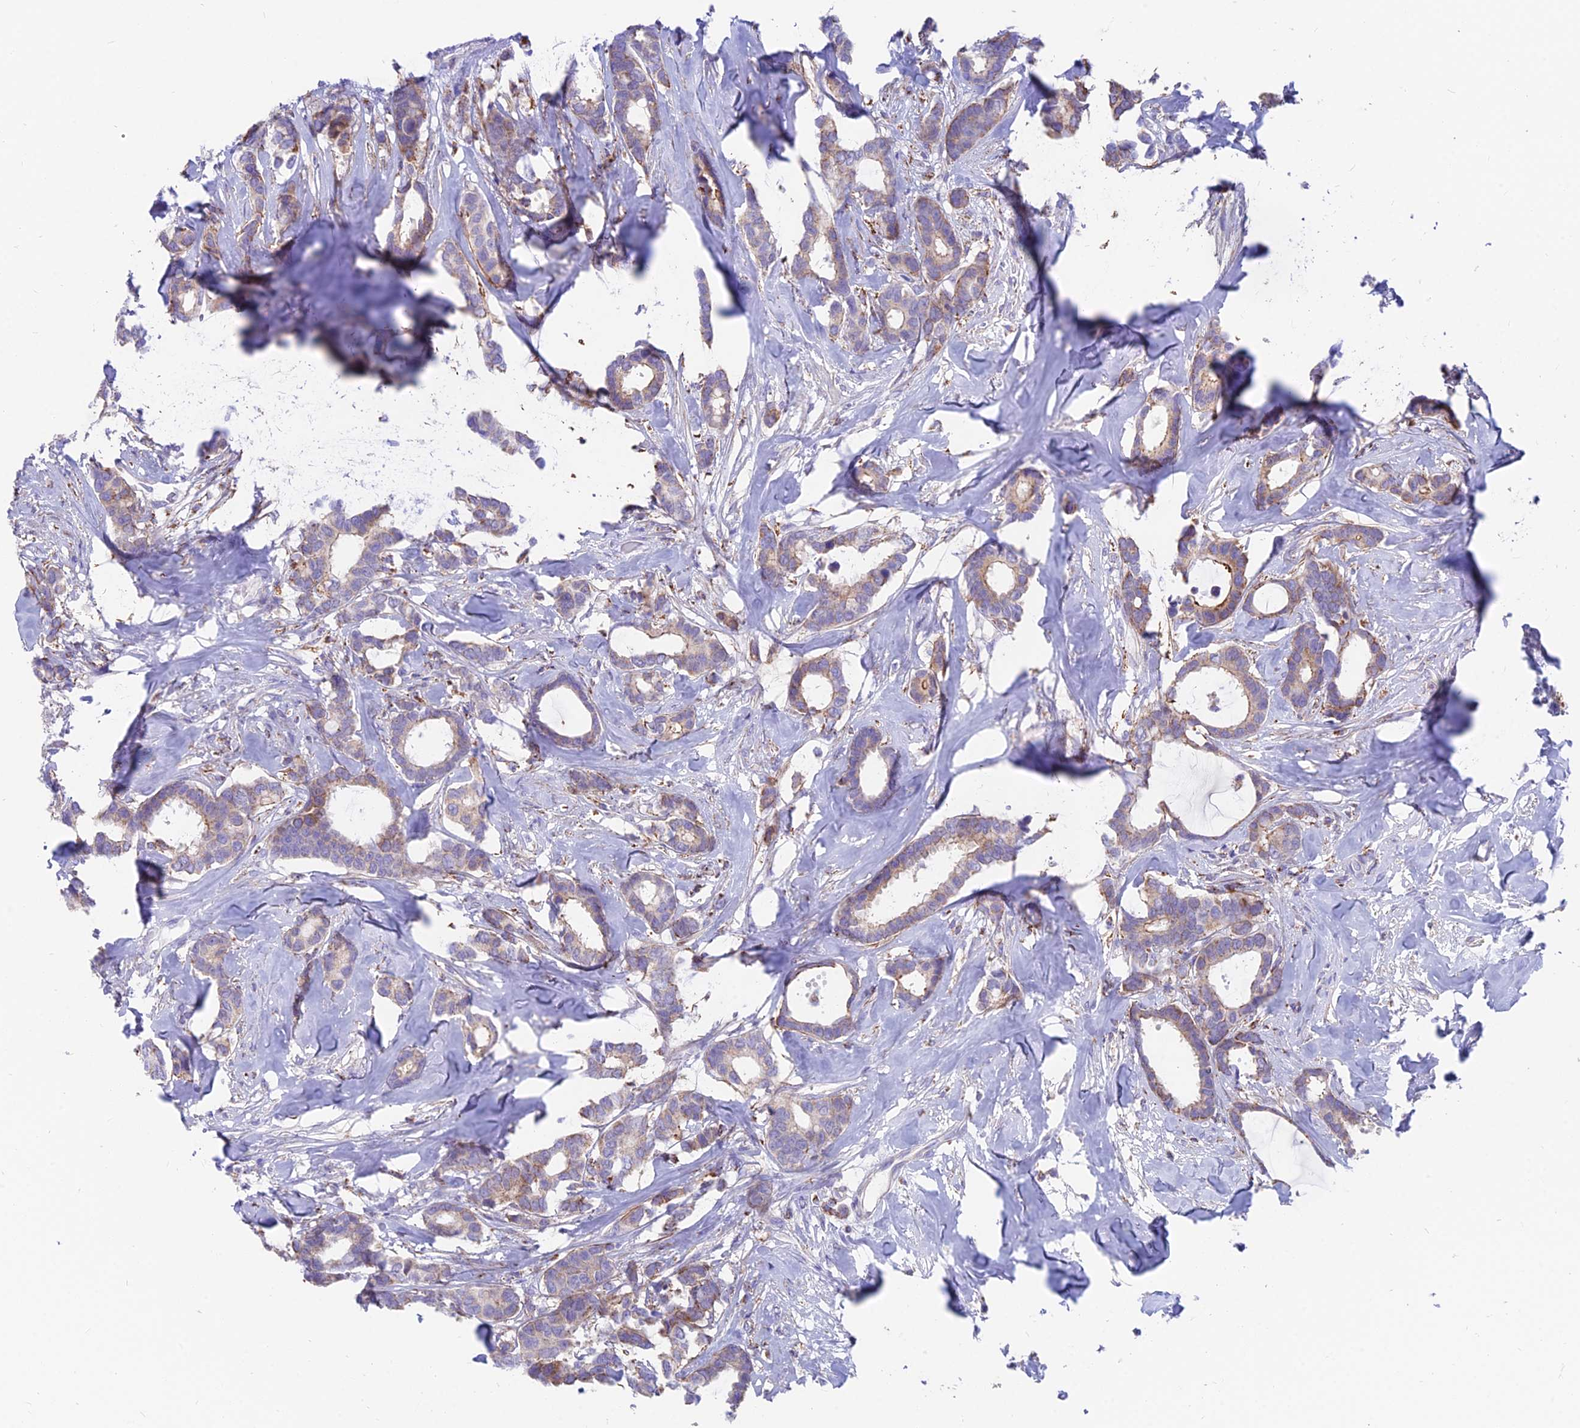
{"staining": {"intensity": "weak", "quantity": ">75%", "location": "cytoplasmic/membranous"}, "tissue": "breast cancer", "cell_type": "Tumor cells", "image_type": "cancer", "snomed": [{"axis": "morphology", "description": "Duct carcinoma"}, {"axis": "topography", "description": "Breast"}], "caption": "Immunohistochemistry (IHC) staining of intraductal carcinoma (breast), which exhibits low levels of weak cytoplasmic/membranous staining in about >75% of tumor cells indicating weak cytoplasmic/membranous protein expression. The staining was performed using DAB (3,3'-diaminobenzidine) (brown) for protein detection and nuclei were counterstained in hematoxylin (blue).", "gene": "TIGD6", "patient": {"sex": "female", "age": 87}}